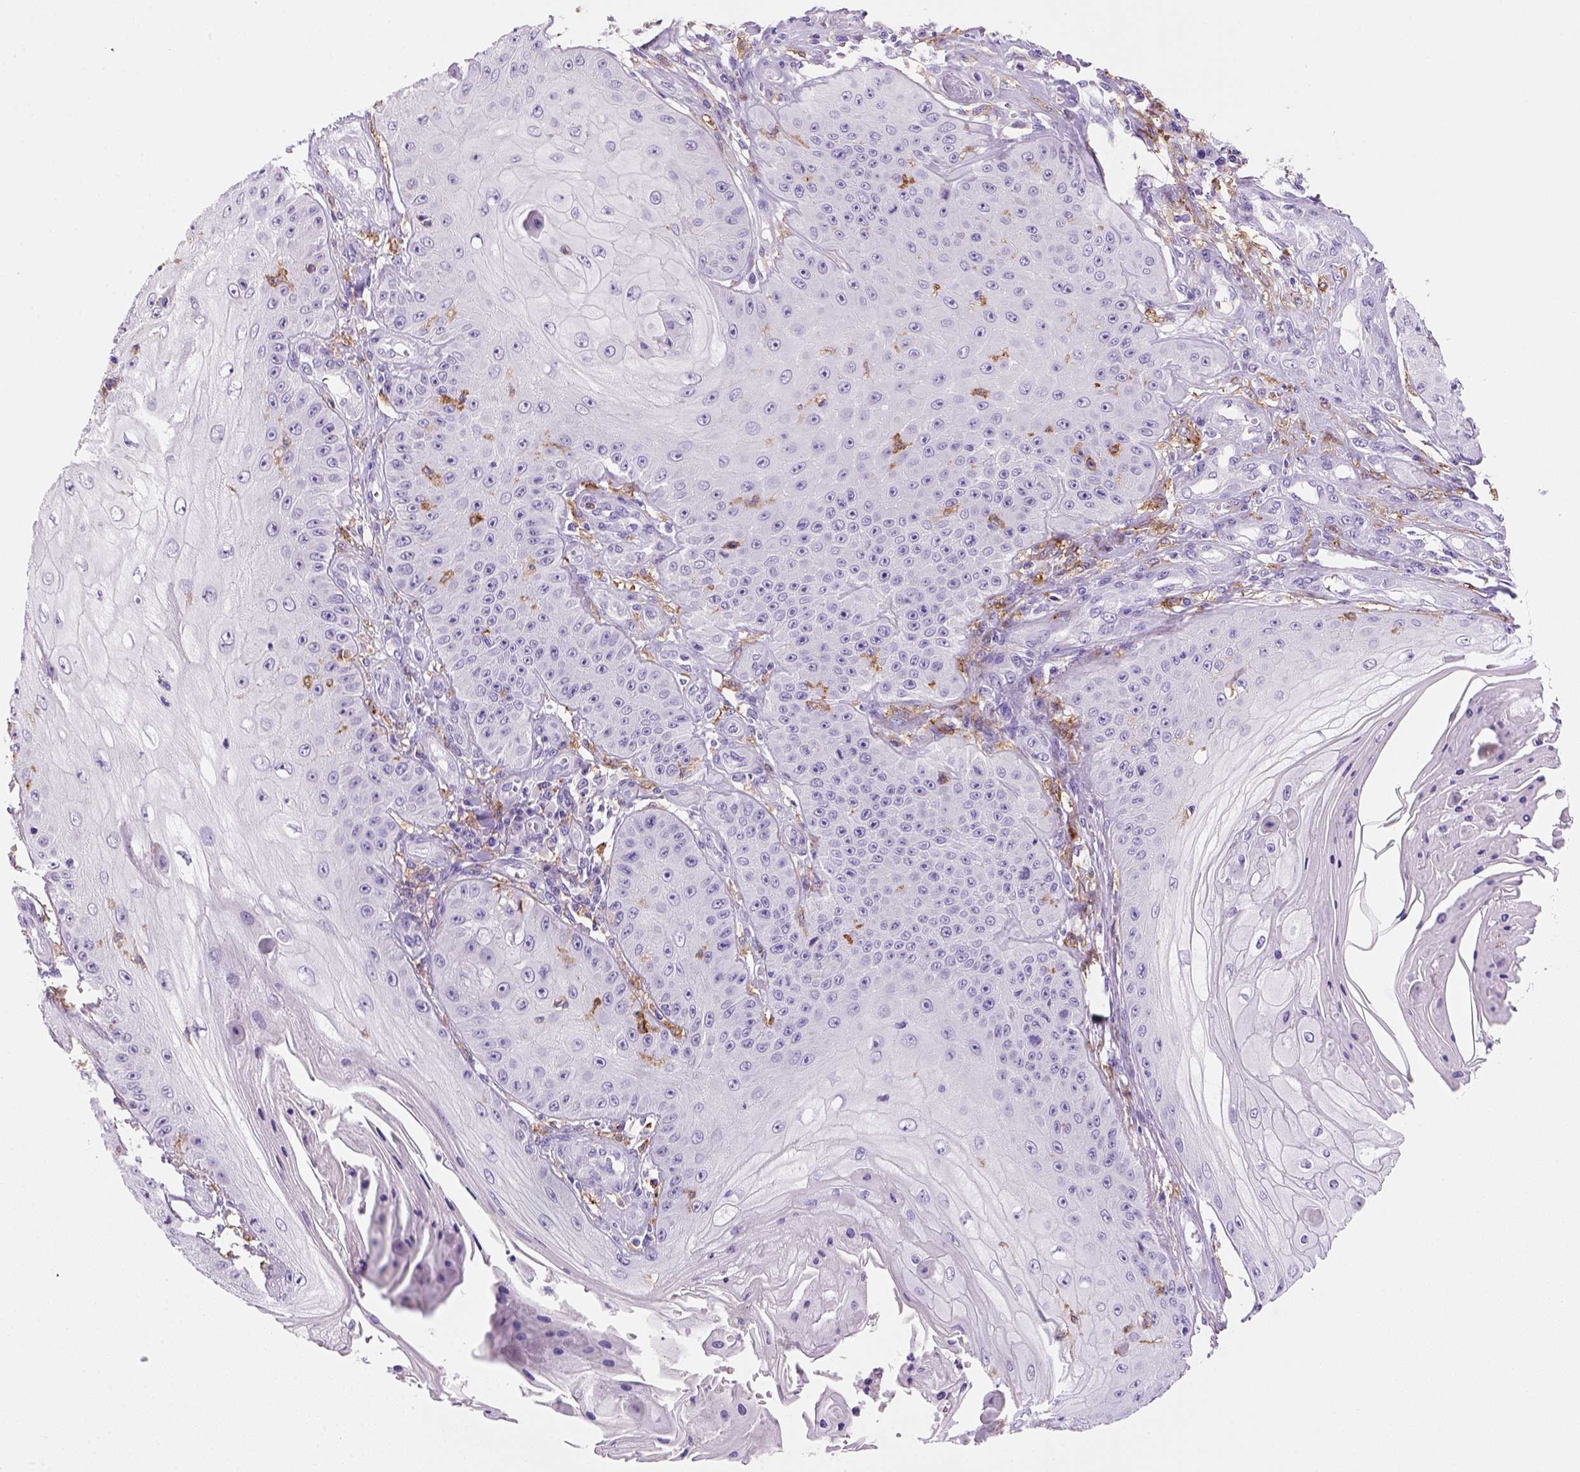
{"staining": {"intensity": "negative", "quantity": "none", "location": "none"}, "tissue": "skin cancer", "cell_type": "Tumor cells", "image_type": "cancer", "snomed": [{"axis": "morphology", "description": "Squamous cell carcinoma, NOS"}, {"axis": "topography", "description": "Skin"}], "caption": "IHC of human squamous cell carcinoma (skin) shows no positivity in tumor cells.", "gene": "CD14", "patient": {"sex": "male", "age": 70}}